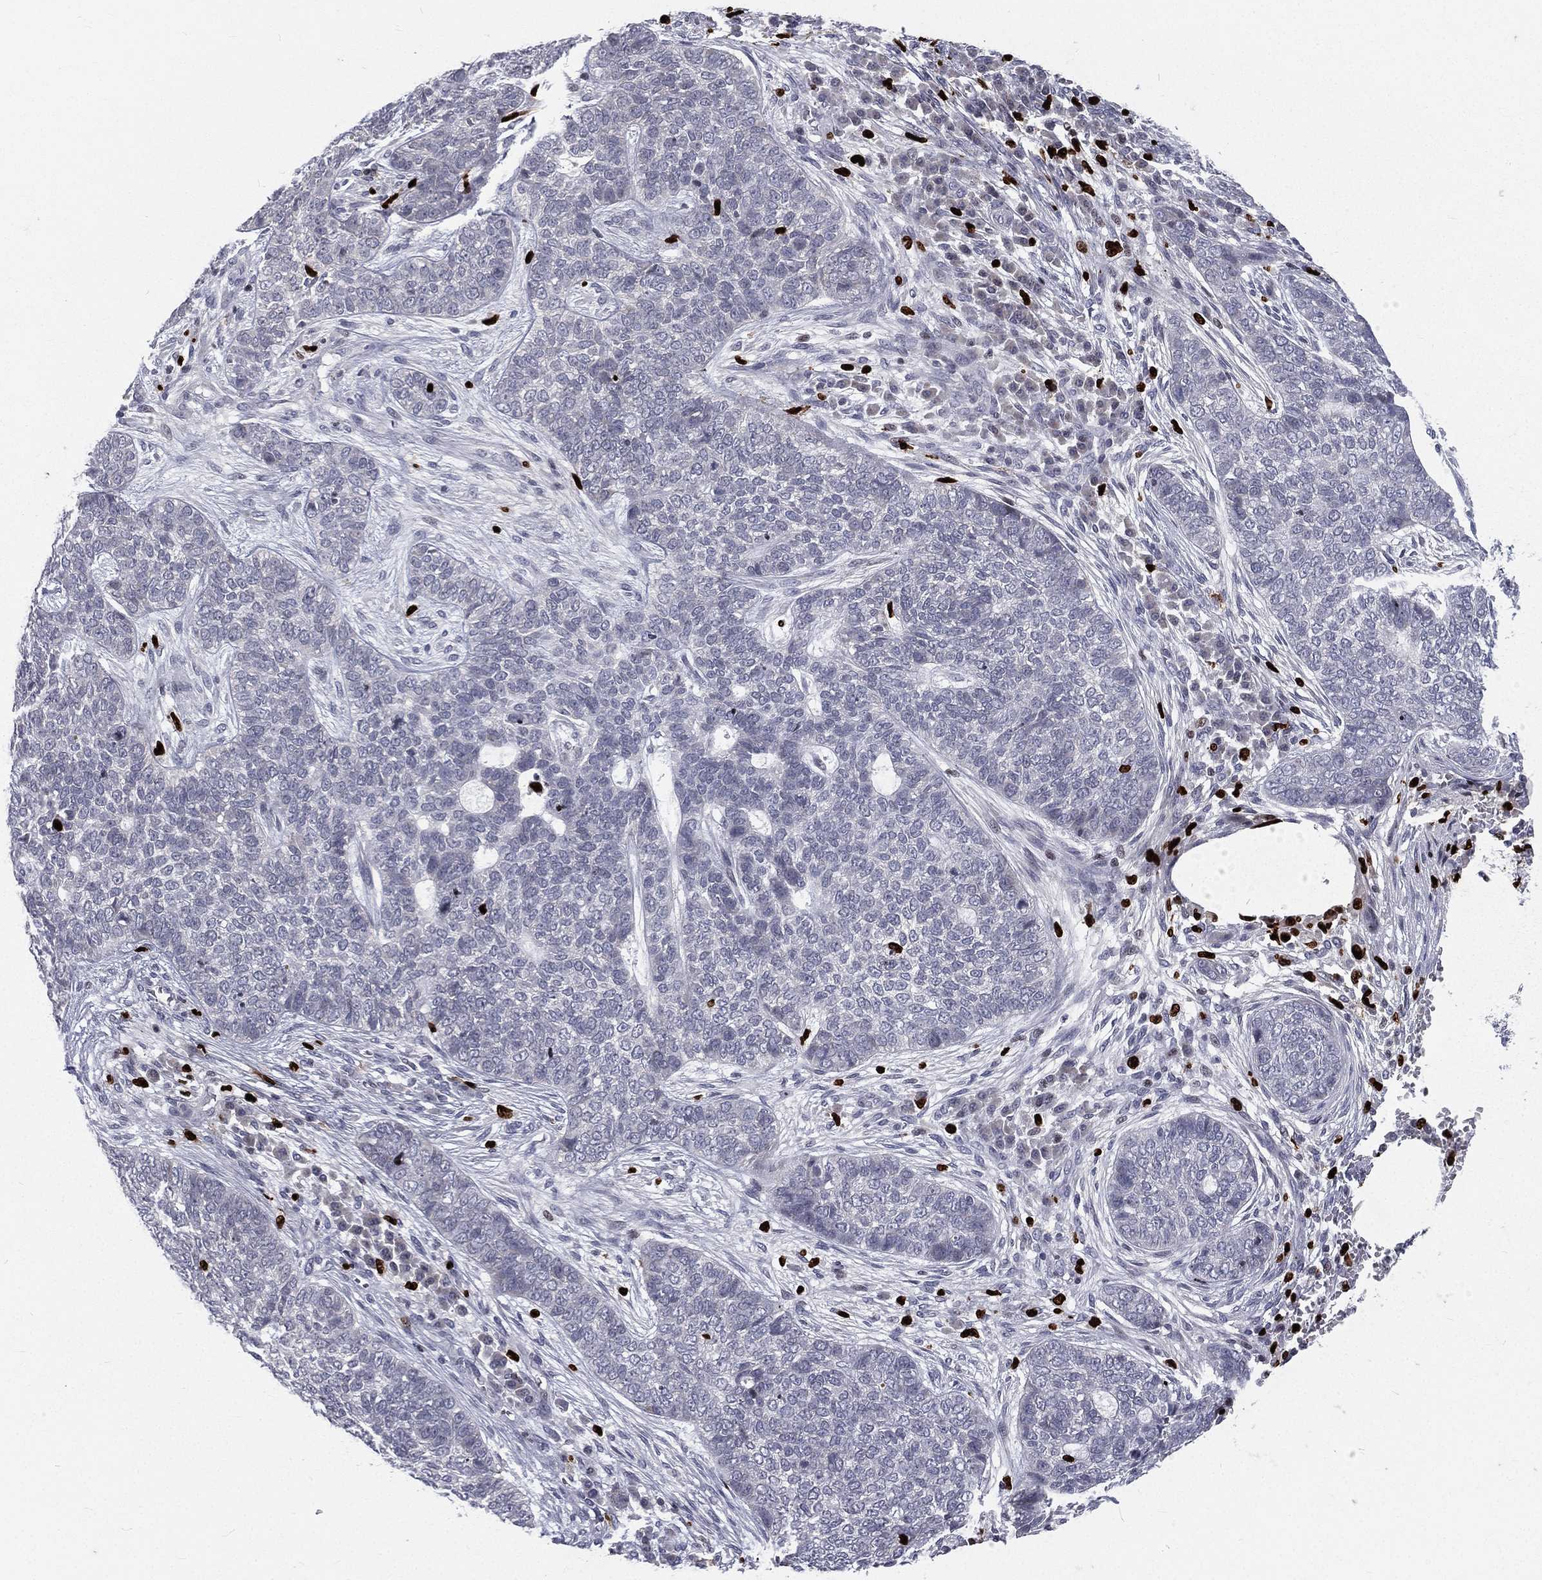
{"staining": {"intensity": "negative", "quantity": "none", "location": "none"}, "tissue": "skin cancer", "cell_type": "Tumor cells", "image_type": "cancer", "snomed": [{"axis": "morphology", "description": "Basal cell carcinoma"}, {"axis": "topography", "description": "Skin"}], "caption": "This is an immunohistochemistry (IHC) micrograph of human skin cancer. There is no expression in tumor cells.", "gene": "MNDA", "patient": {"sex": "female", "age": 69}}